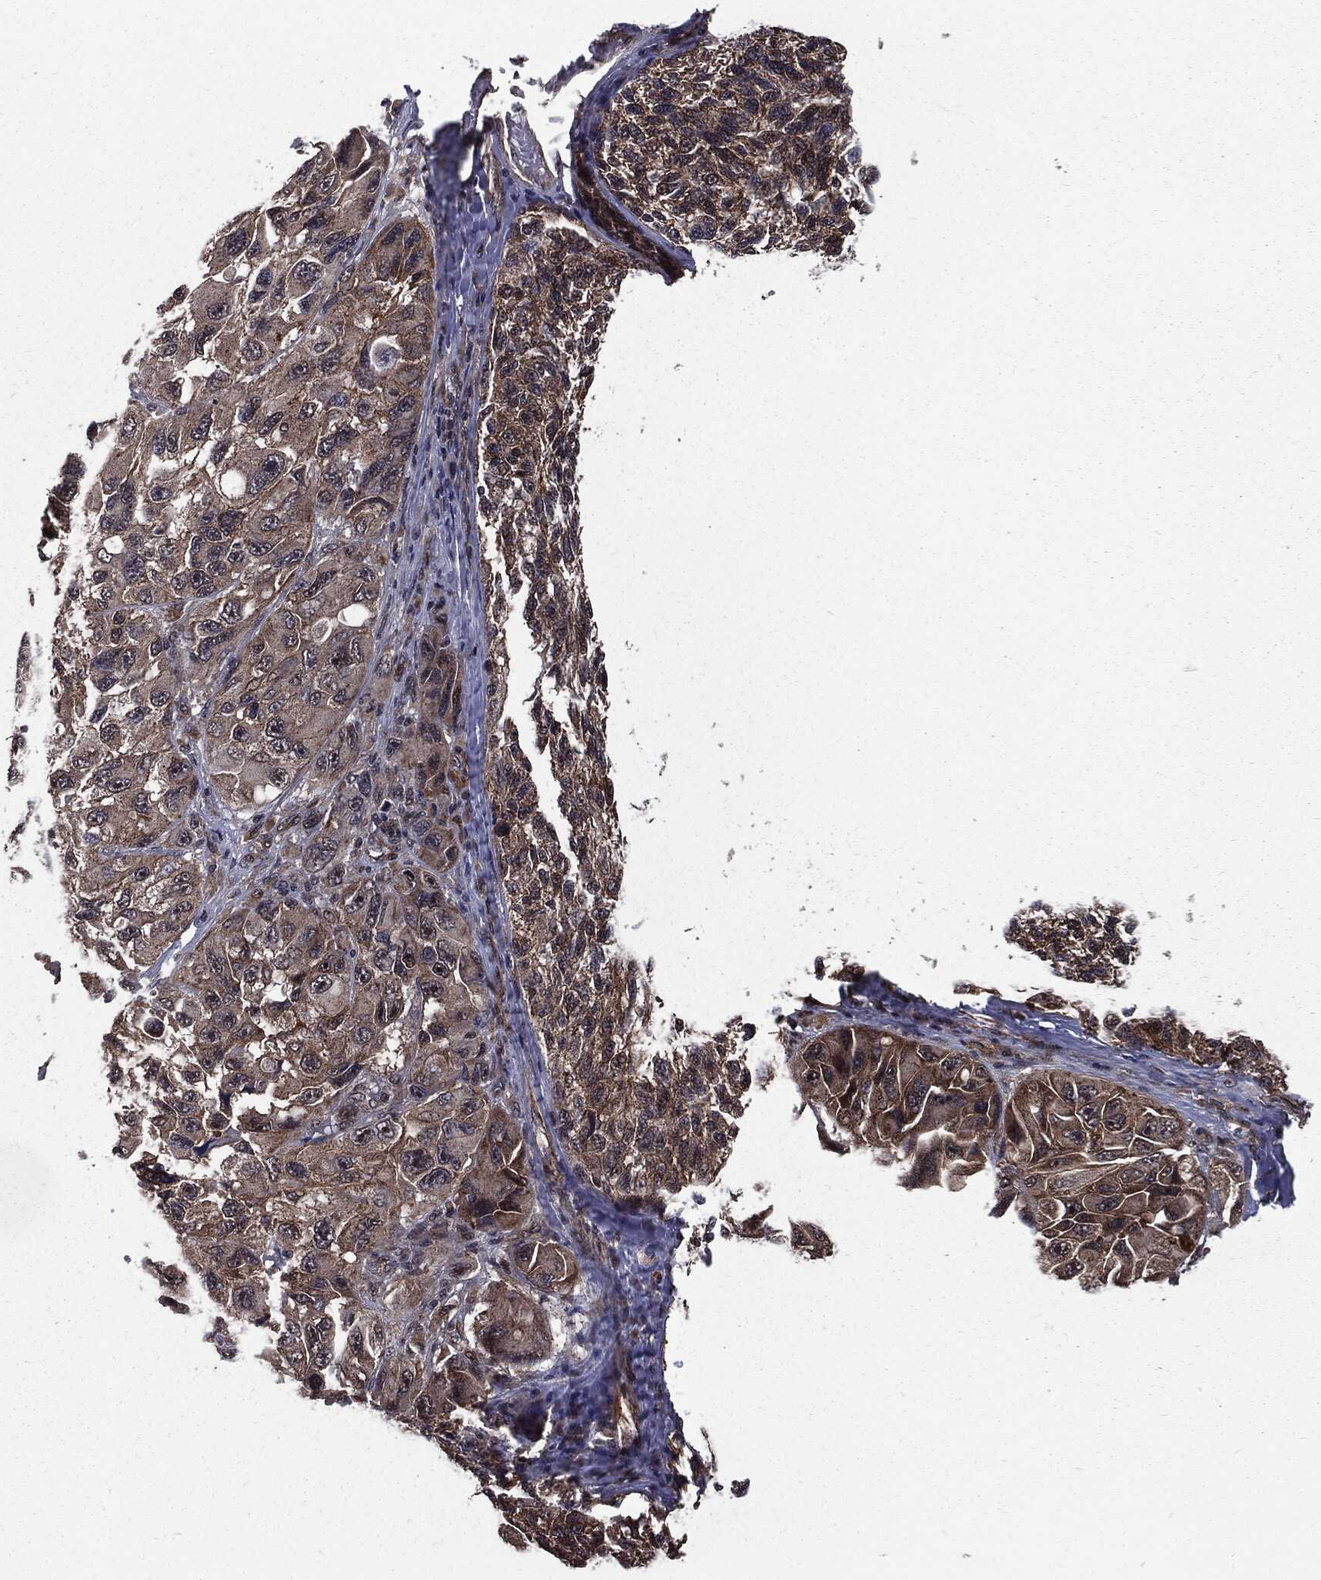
{"staining": {"intensity": "moderate", "quantity": "25%-75%", "location": "cytoplasmic/membranous"}, "tissue": "melanoma", "cell_type": "Tumor cells", "image_type": "cancer", "snomed": [{"axis": "morphology", "description": "Malignant melanoma, NOS"}, {"axis": "topography", "description": "Skin"}], "caption": "The immunohistochemical stain highlights moderate cytoplasmic/membranous staining in tumor cells of melanoma tissue.", "gene": "PTPA", "patient": {"sex": "female", "age": 73}}